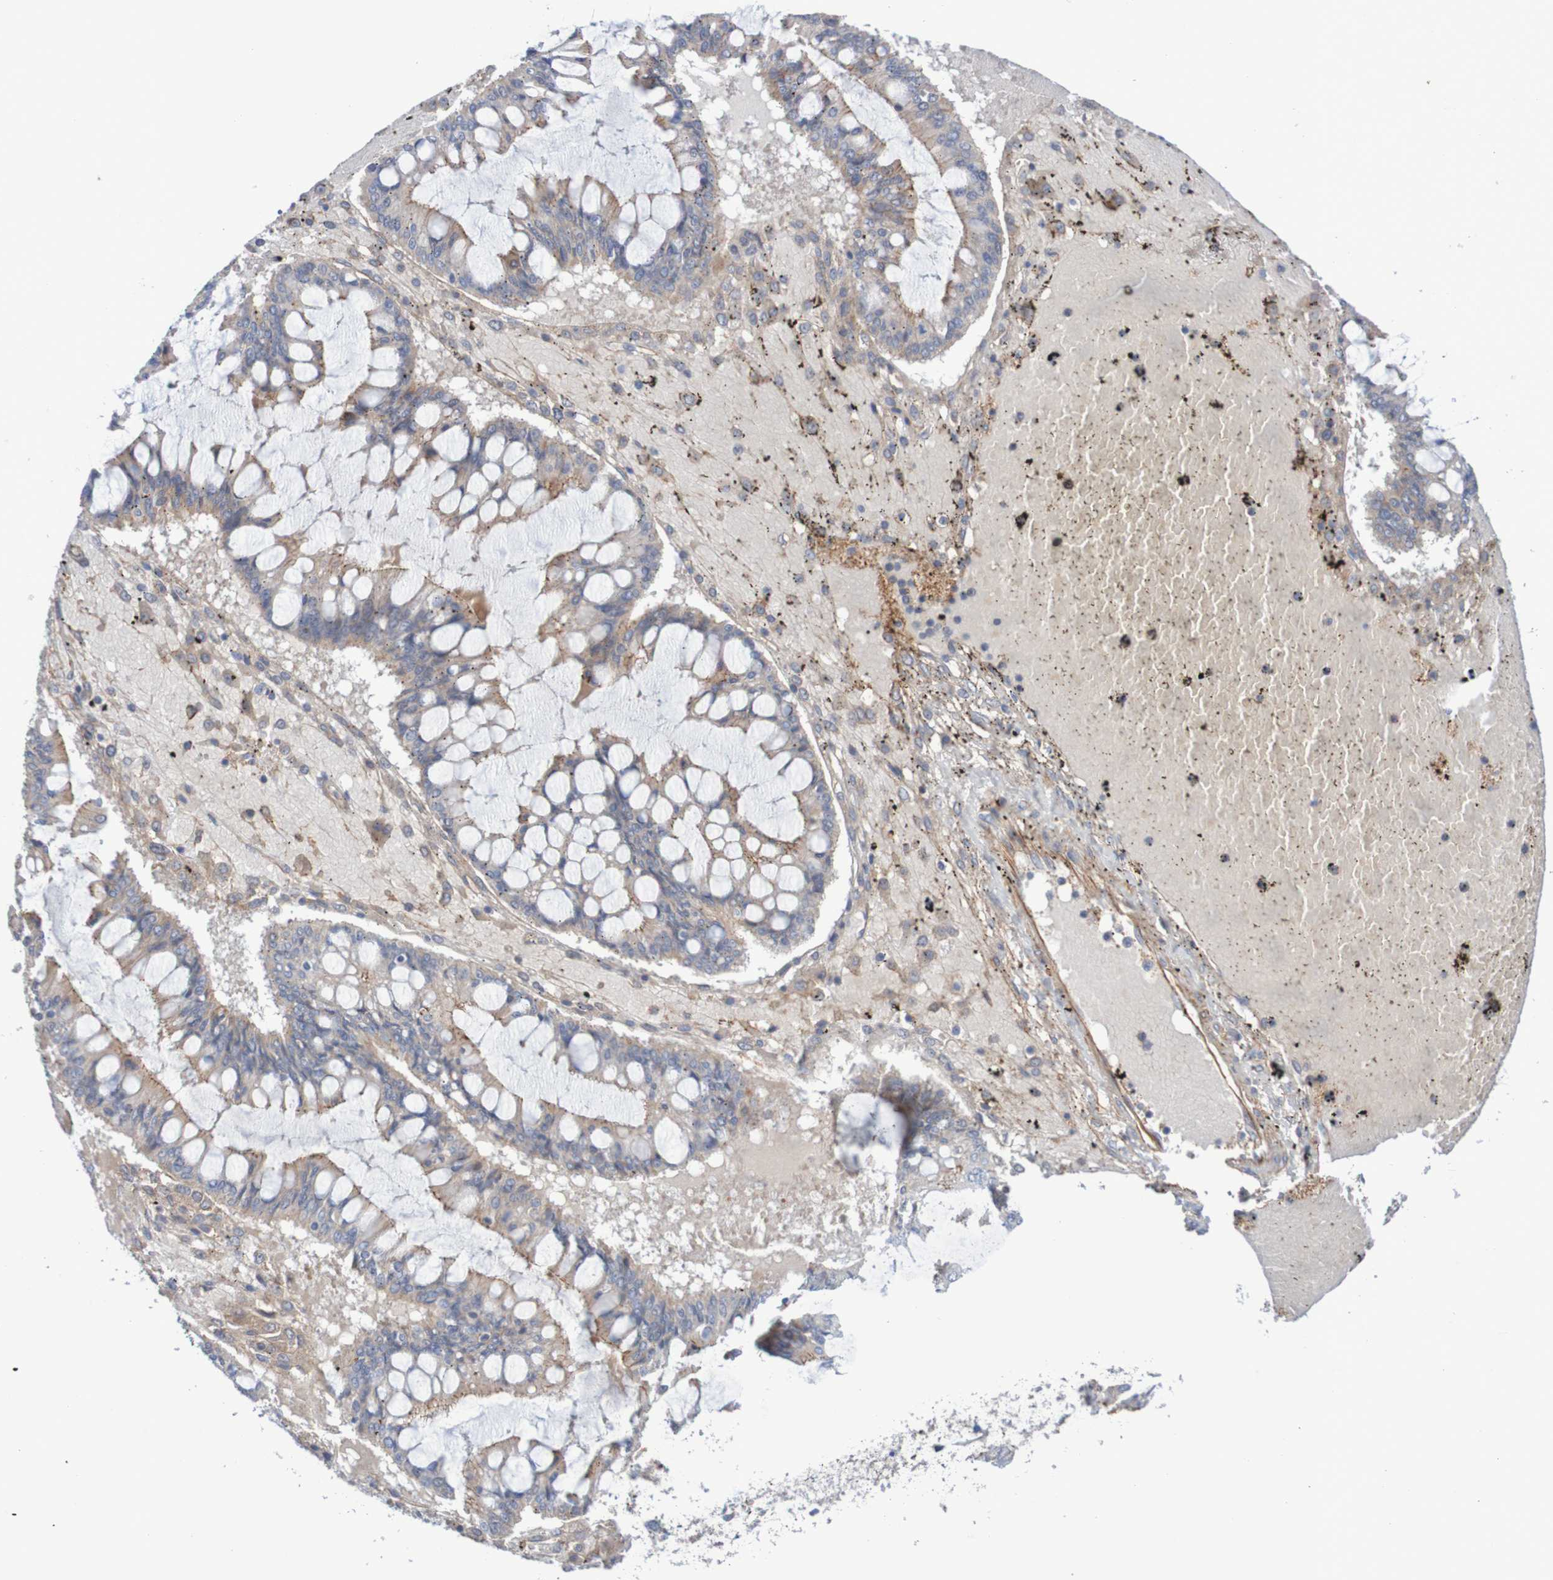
{"staining": {"intensity": "moderate", "quantity": "25%-75%", "location": "cytoplasmic/membranous"}, "tissue": "ovarian cancer", "cell_type": "Tumor cells", "image_type": "cancer", "snomed": [{"axis": "morphology", "description": "Cystadenocarcinoma, mucinous, NOS"}, {"axis": "topography", "description": "Ovary"}], "caption": "Protein staining shows moderate cytoplasmic/membranous staining in approximately 25%-75% of tumor cells in ovarian cancer (mucinous cystadenocarcinoma).", "gene": "NECTIN2", "patient": {"sex": "female", "age": 73}}